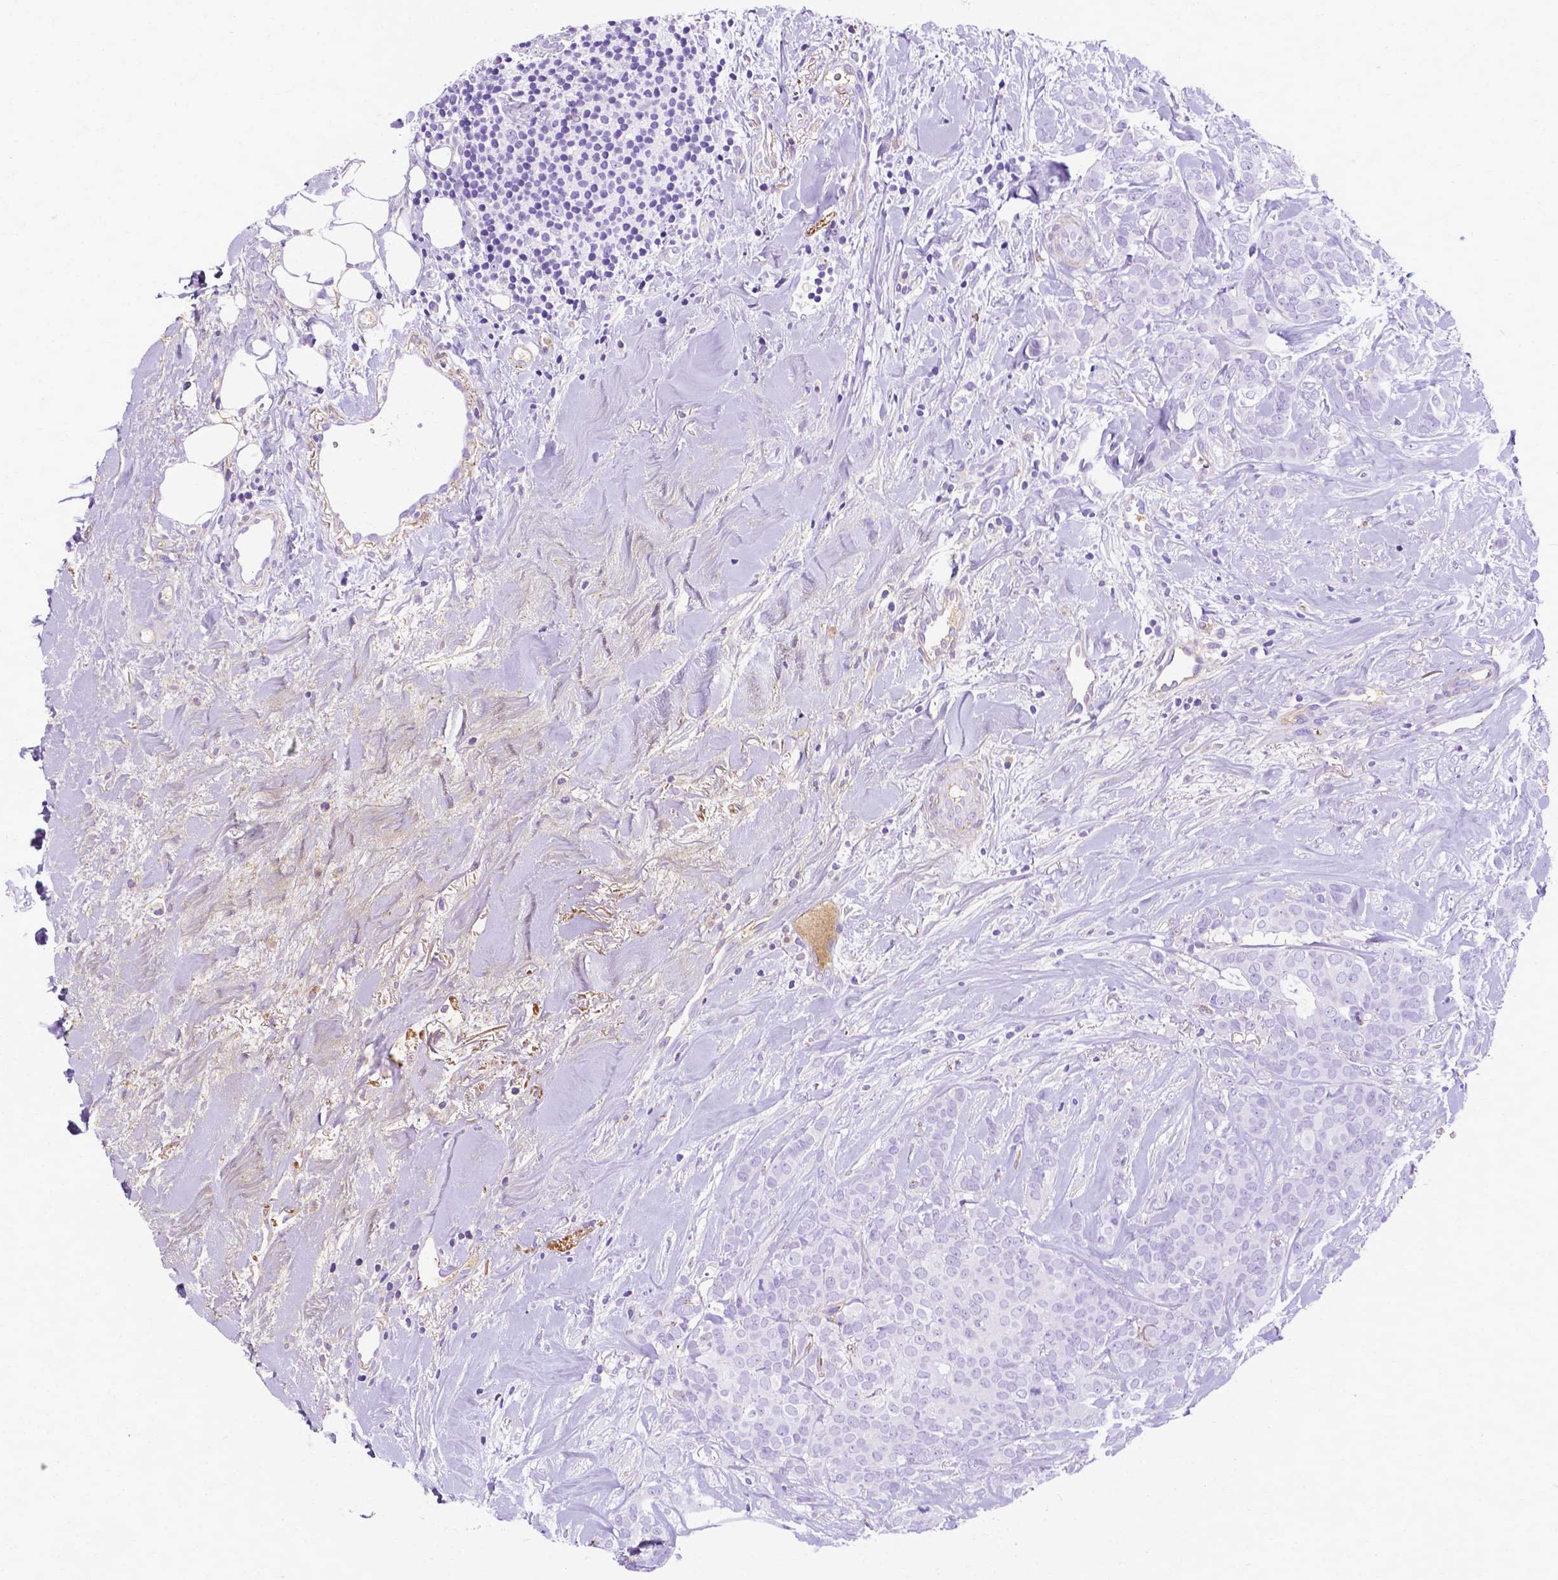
{"staining": {"intensity": "negative", "quantity": "none", "location": "none"}, "tissue": "breast cancer", "cell_type": "Tumor cells", "image_type": "cancer", "snomed": [{"axis": "morphology", "description": "Duct carcinoma"}, {"axis": "topography", "description": "Breast"}], "caption": "An immunohistochemistry histopathology image of breast cancer (infiltrating ductal carcinoma) is shown. There is no staining in tumor cells of breast cancer (infiltrating ductal carcinoma). (IHC, brightfield microscopy, high magnification).", "gene": "APOE", "patient": {"sex": "female", "age": 84}}